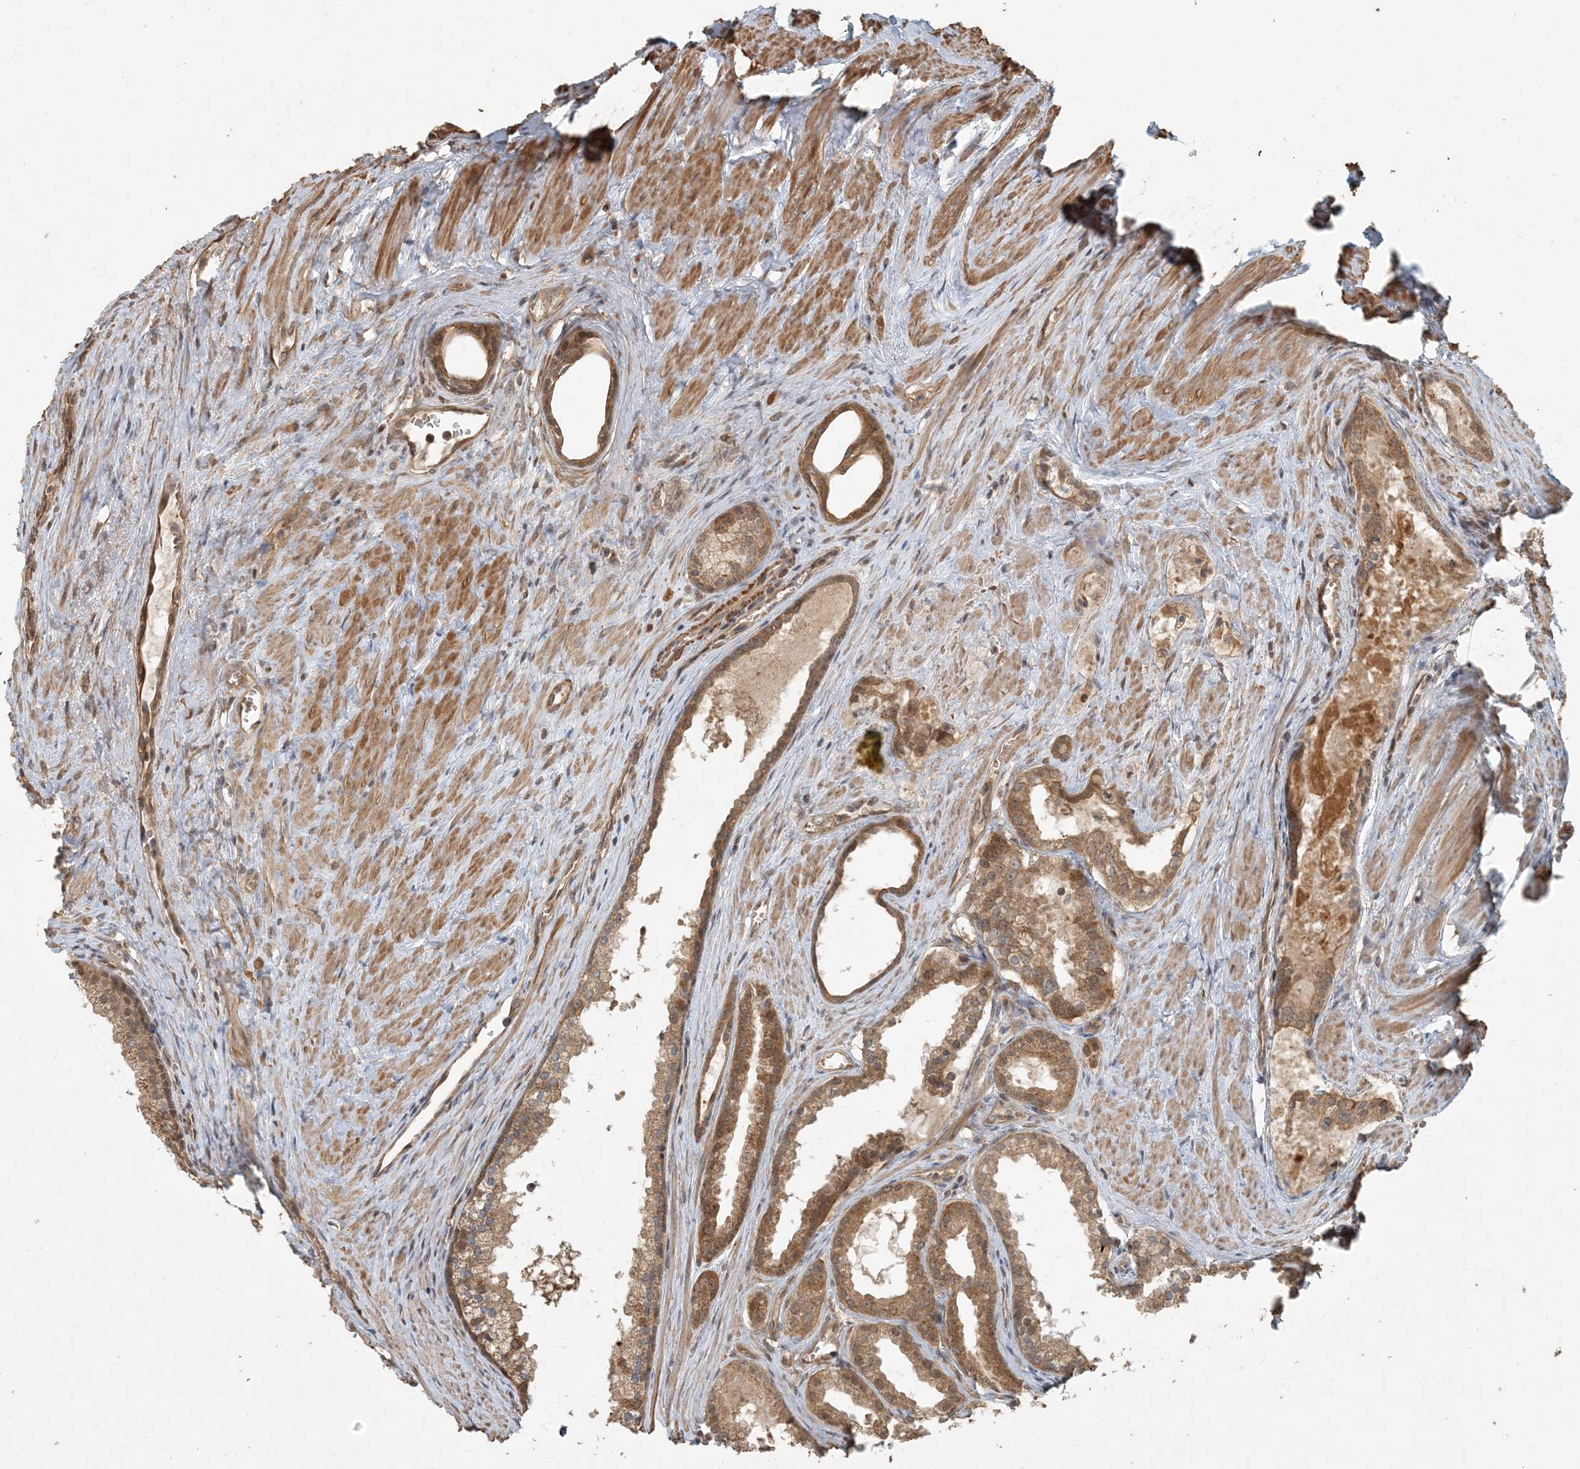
{"staining": {"intensity": "moderate", "quantity": ">75%", "location": "cytoplasmic/membranous"}, "tissue": "prostate cancer", "cell_type": "Tumor cells", "image_type": "cancer", "snomed": [{"axis": "morphology", "description": "Adenocarcinoma, High grade"}, {"axis": "topography", "description": "Prostate"}], "caption": "About >75% of tumor cells in human prostate cancer reveal moderate cytoplasmic/membranous protein positivity as visualized by brown immunohistochemical staining.", "gene": "AK9", "patient": {"sex": "male", "age": 68}}